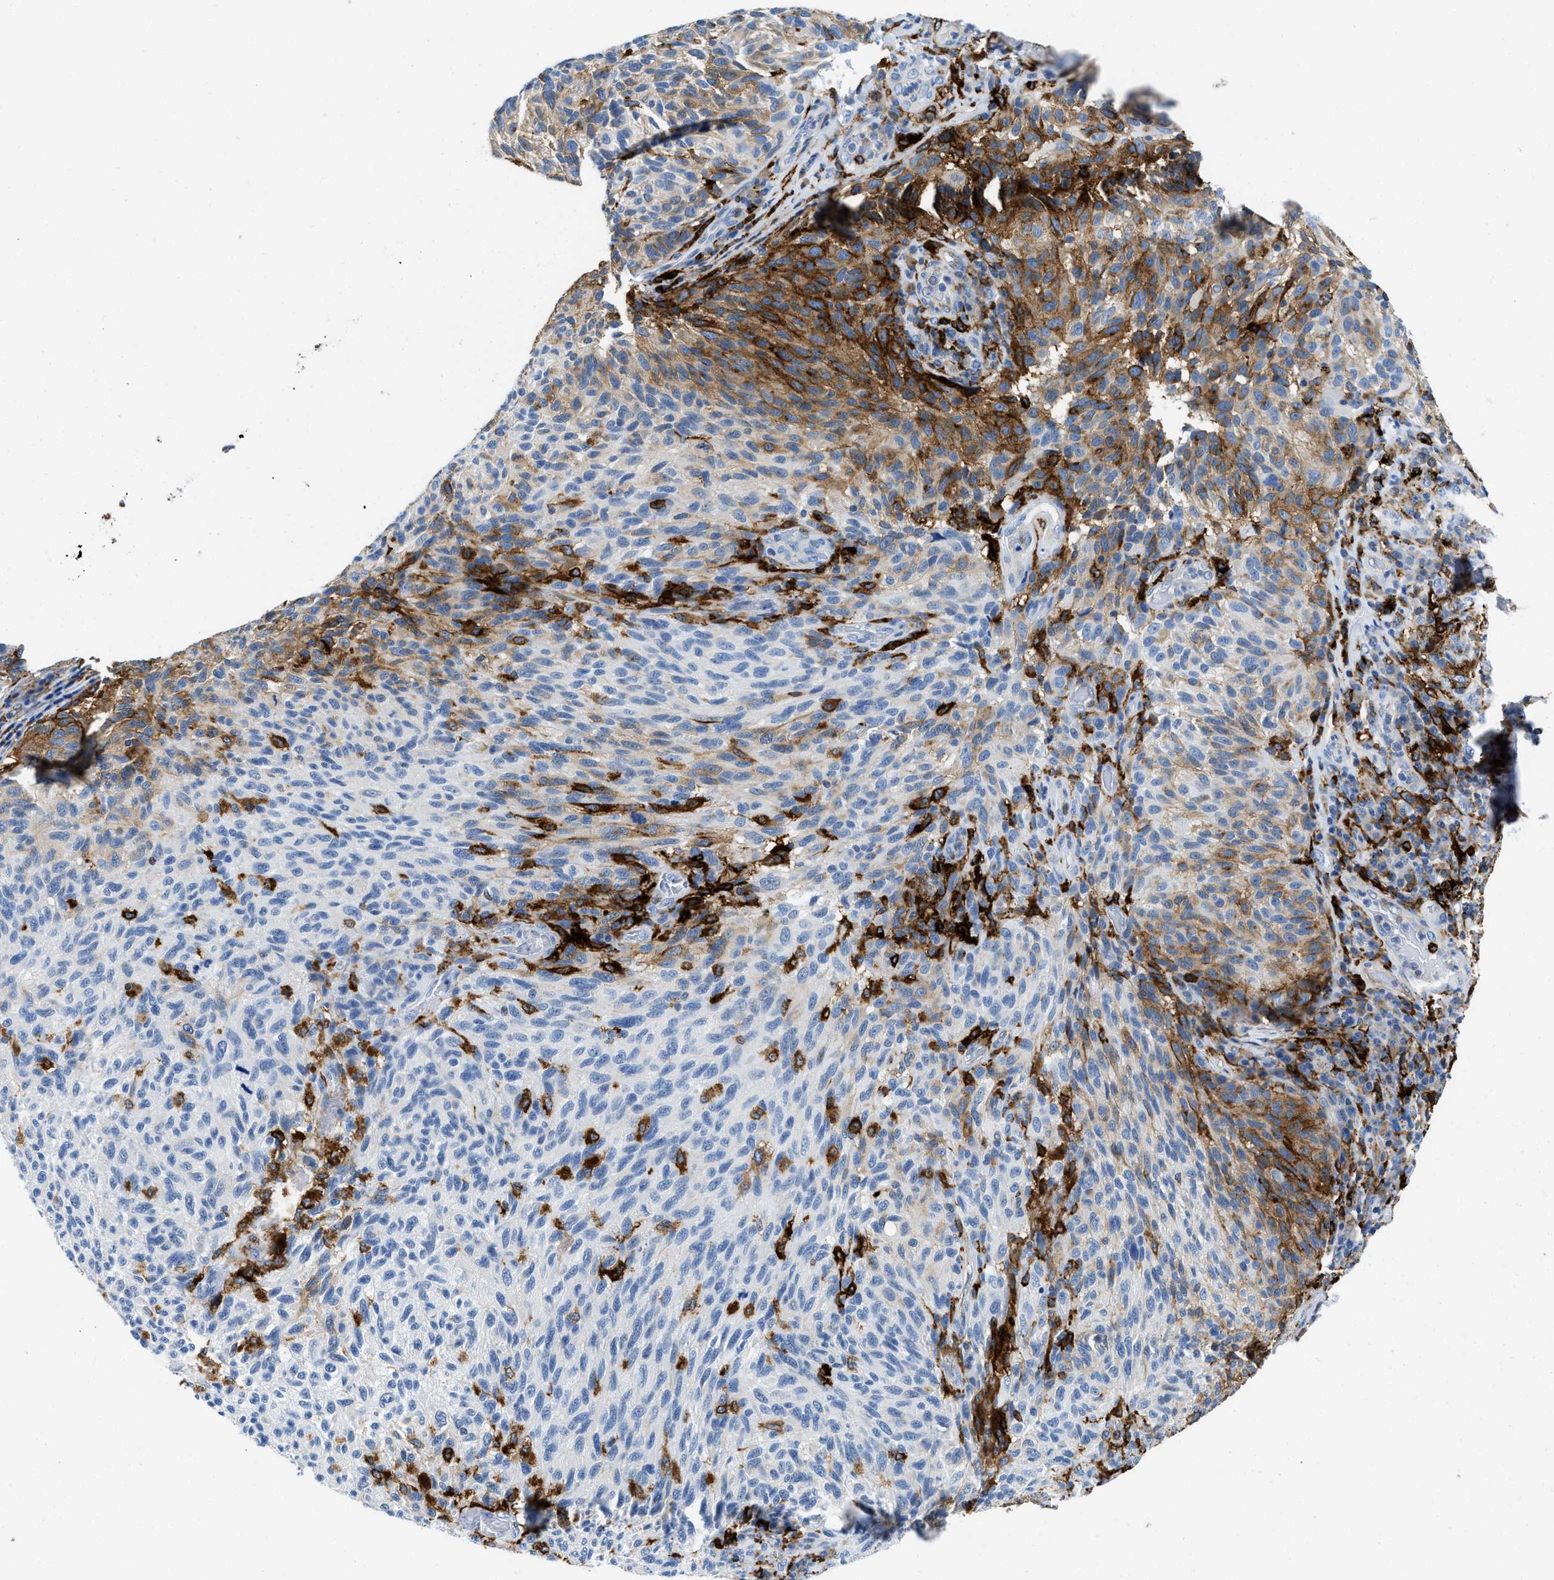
{"staining": {"intensity": "moderate", "quantity": "25%-75%", "location": "cytoplasmic/membranous"}, "tissue": "melanoma", "cell_type": "Tumor cells", "image_type": "cancer", "snomed": [{"axis": "morphology", "description": "Malignant melanoma, NOS"}, {"axis": "topography", "description": "Skin"}], "caption": "Moderate cytoplasmic/membranous protein staining is appreciated in about 25%-75% of tumor cells in malignant melanoma.", "gene": "CD226", "patient": {"sex": "female", "age": 73}}